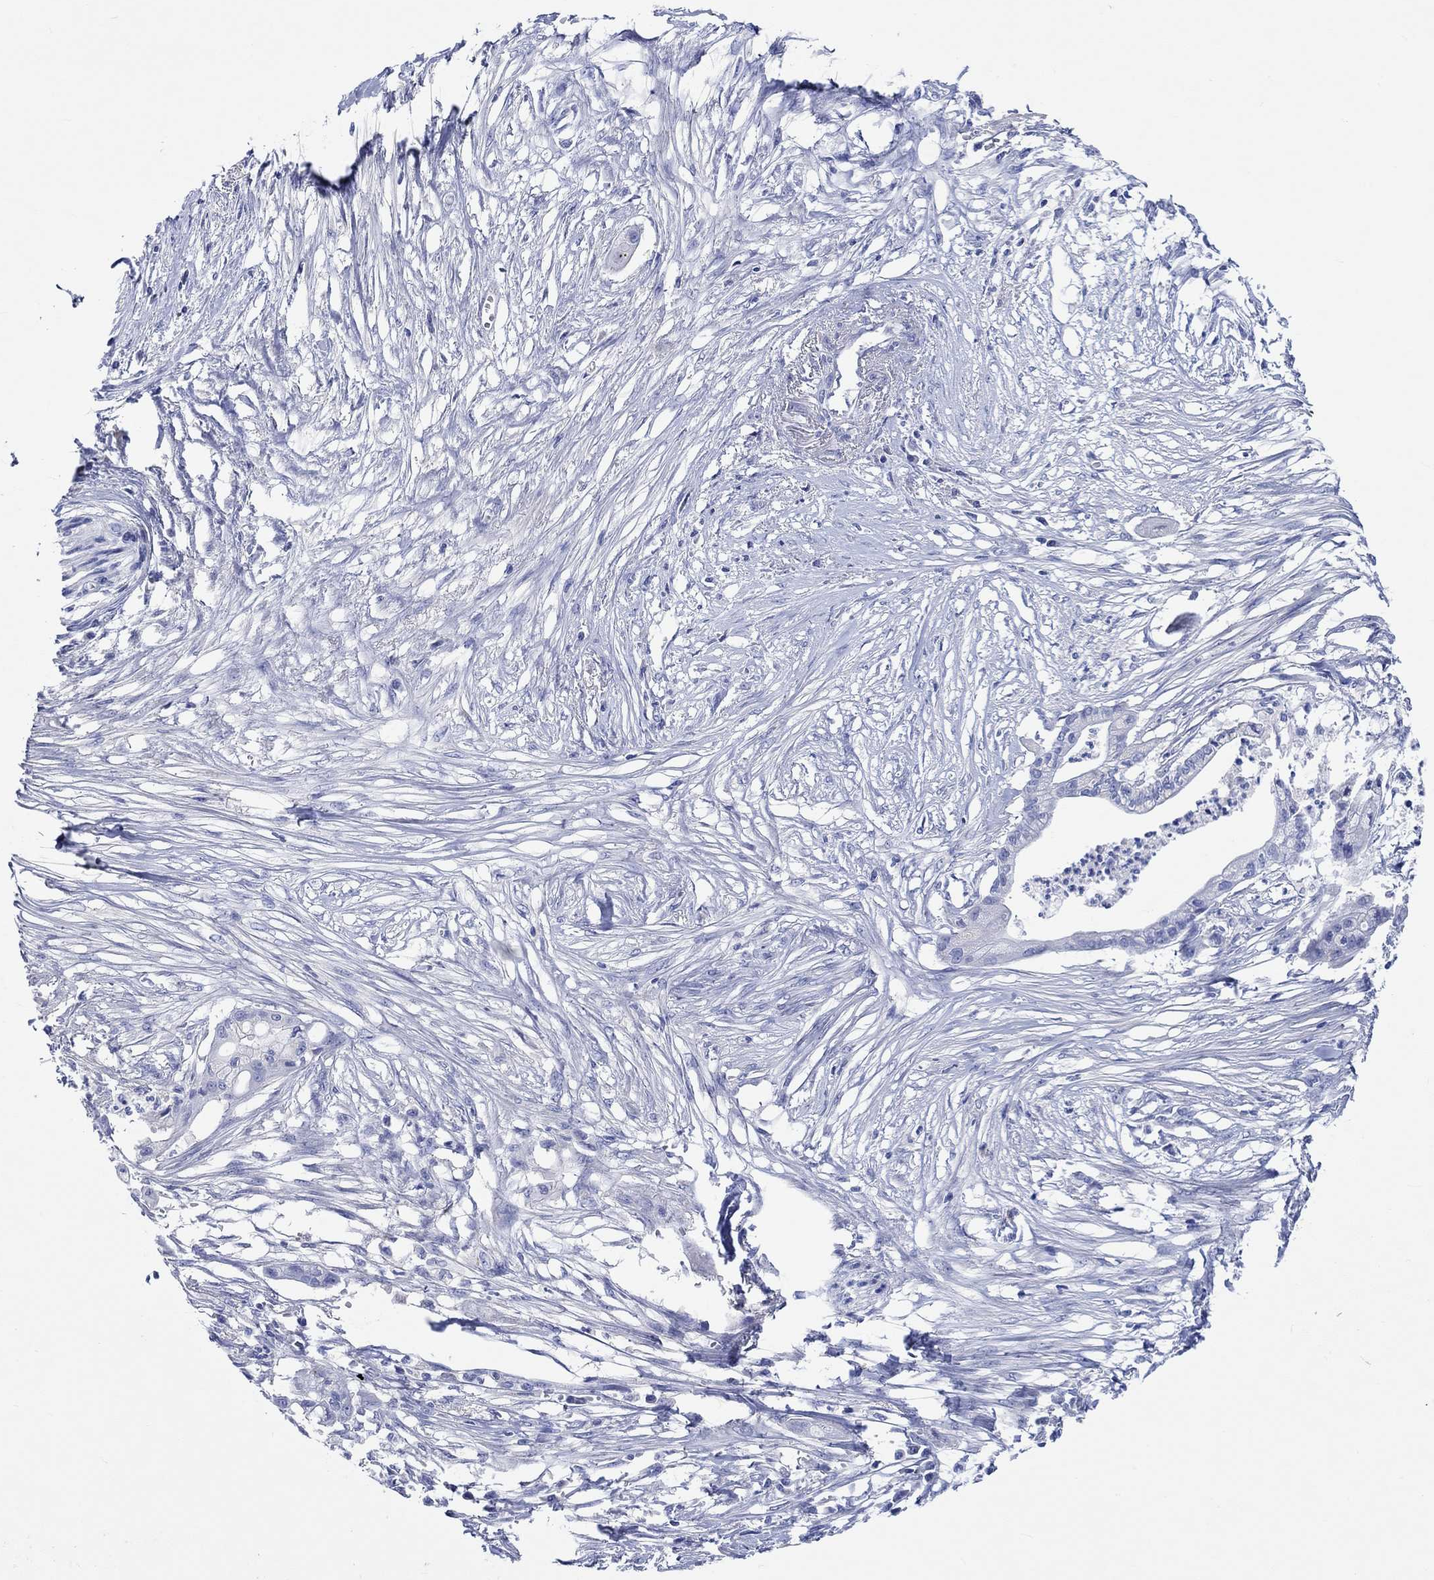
{"staining": {"intensity": "negative", "quantity": "none", "location": "none"}, "tissue": "pancreatic cancer", "cell_type": "Tumor cells", "image_type": "cancer", "snomed": [{"axis": "morphology", "description": "Normal tissue, NOS"}, {"axis": "morphology", "description": "Adenocarcinoma, NOS"}, {"axis": "topography", "description": "Pancreas"}], "caption": "A high-resolution image shows IHC staining of pancreatic cancer, which shows no significant expression in tumor cells. (Immunohistochemistry (ihc), brightfield microscopy, high magnification).", "gene": "SHISA4", "patient": {"sex": "female", "age": 58}}